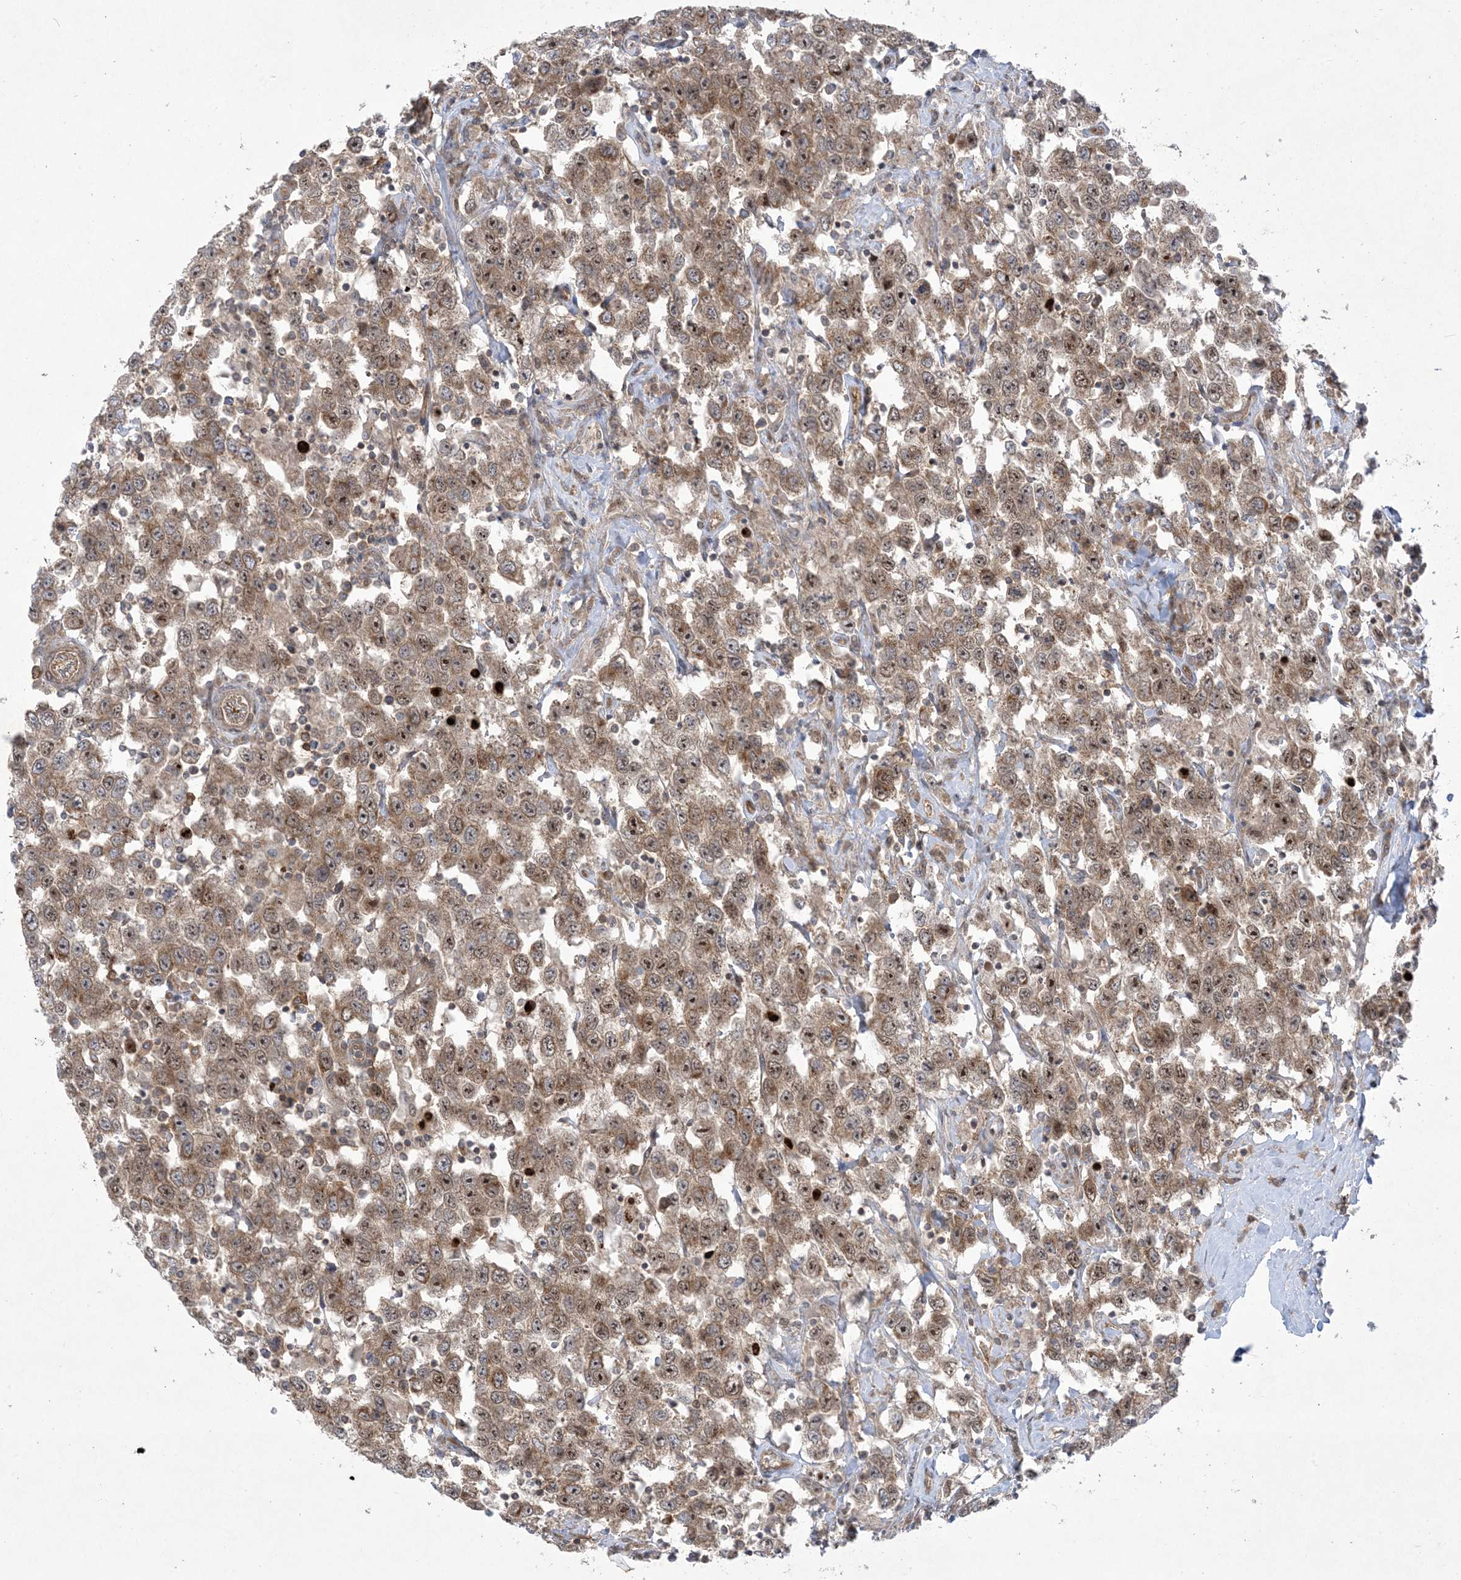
{"staining": {"intensity": "moderate", "quantity": ">75%", "location": "cytoplasmic/membranous,nuclear"}, "tissue": "testis cancer", "cell_type": "Tumor cells", "image_type": "cancer", "snomed": [{"axis": "morphology", "description": "Seminoma, NOS"}, {"axis": "topography", "description": "Testis"}], "caption": "The photomicrograph demonstrates immunohistochemical staining of seminoma (testis). There is moderate cytoplasmic/membranous and nuclear positivity is appreciated in approximately >75% of tumor cells.", "gene": "SOGA3", "patient": {"sex": "male", "age": 41}}